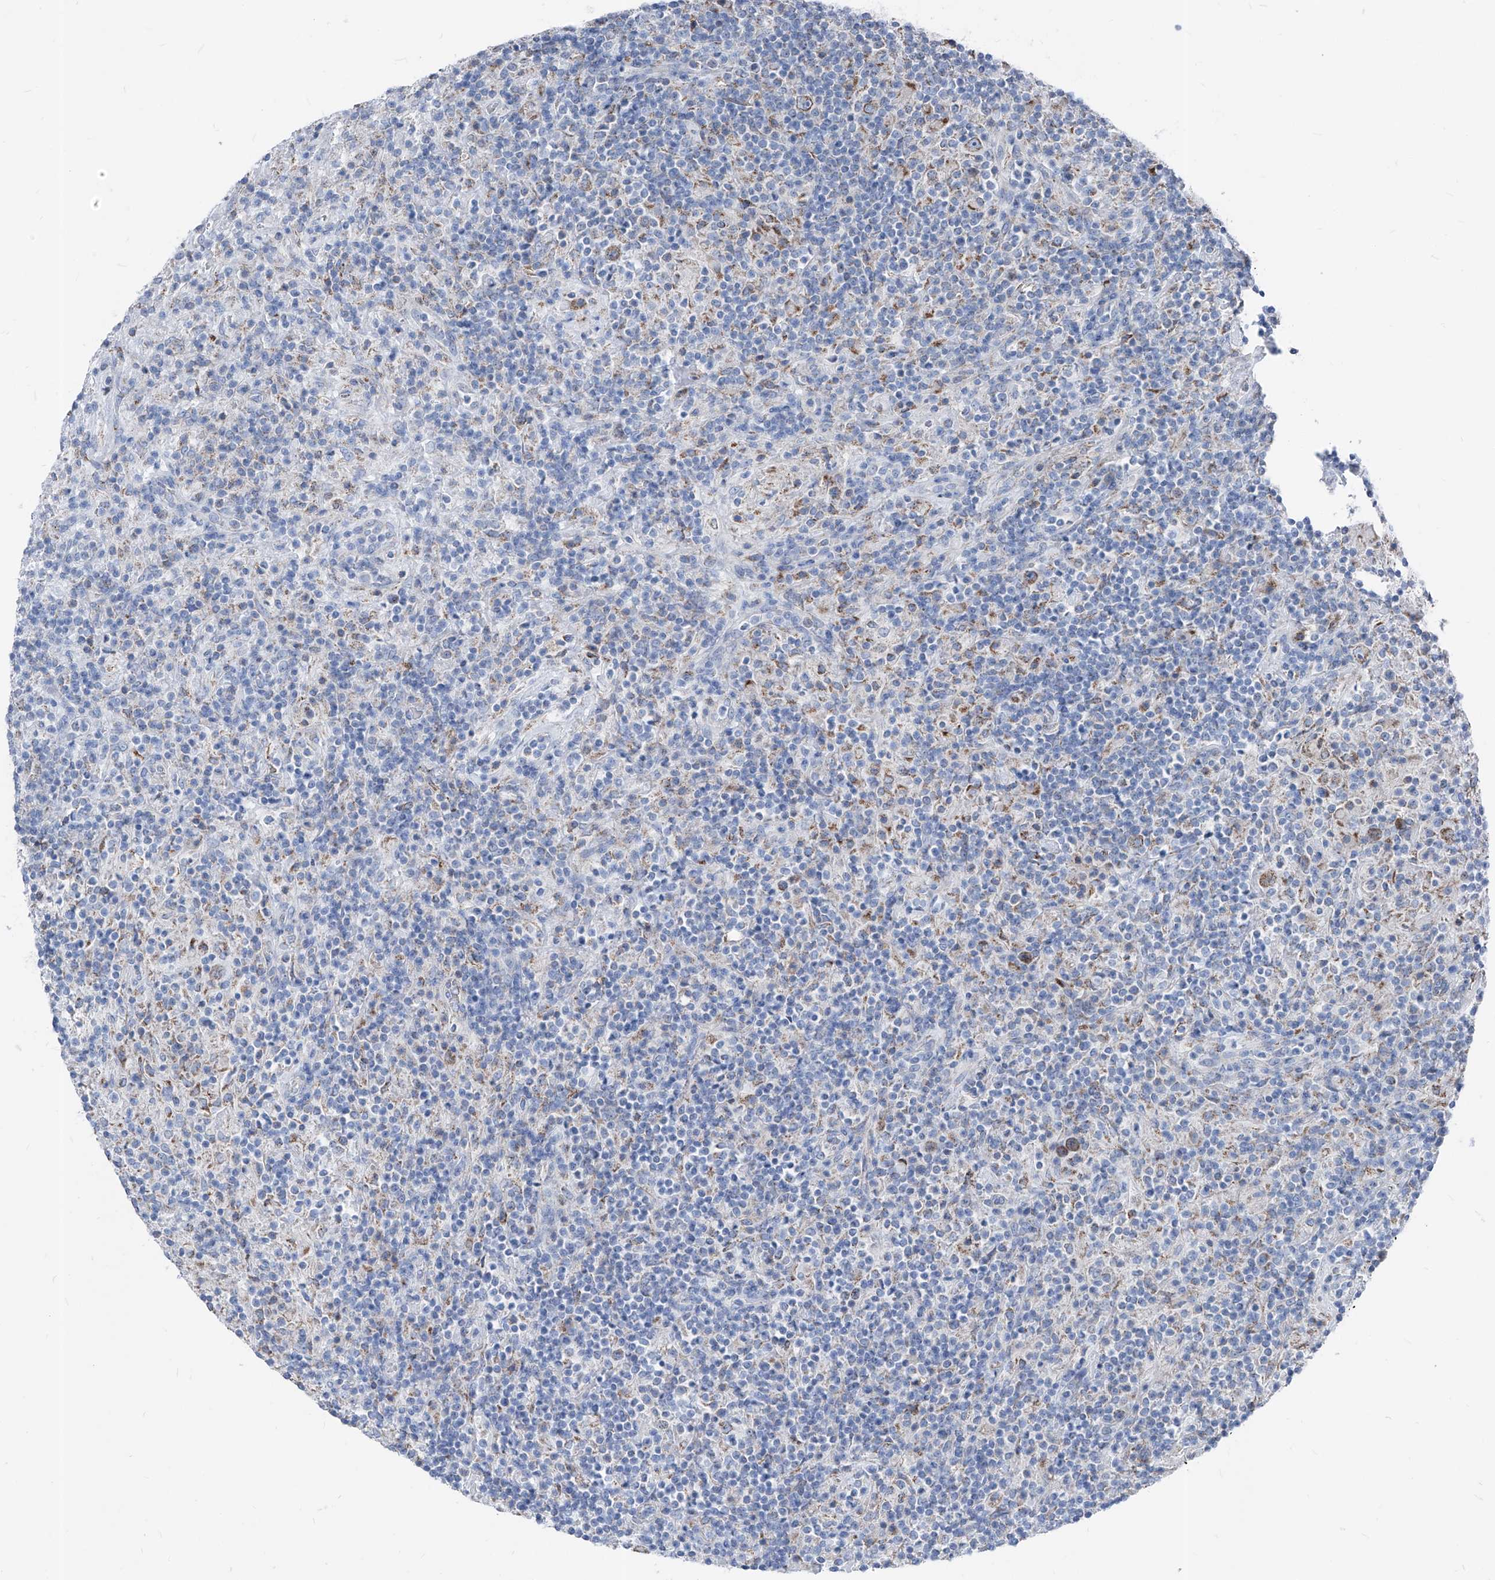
{"staining": {"intensity": "moderate", "quantity": "25%-75%", "location": "cytoplasmic/membranous"}, "tissue": "lymphoma", "cell_type": "Tumor cells", "image_type": "cancer", "snomed": [{"axis": "morphology", "description": "Hodgkin's disease, NOS"}, {"axis": "topography", "description": "Lymph node"}], "caption": "Lymphoma stained for a protein (brown) demonstrates moderate cytoplasmic/membranous positive expression in approximately 25%-75% of tumor cells.", "gene": "AGPS", "patient": {"sex": "male", "age": 70}}